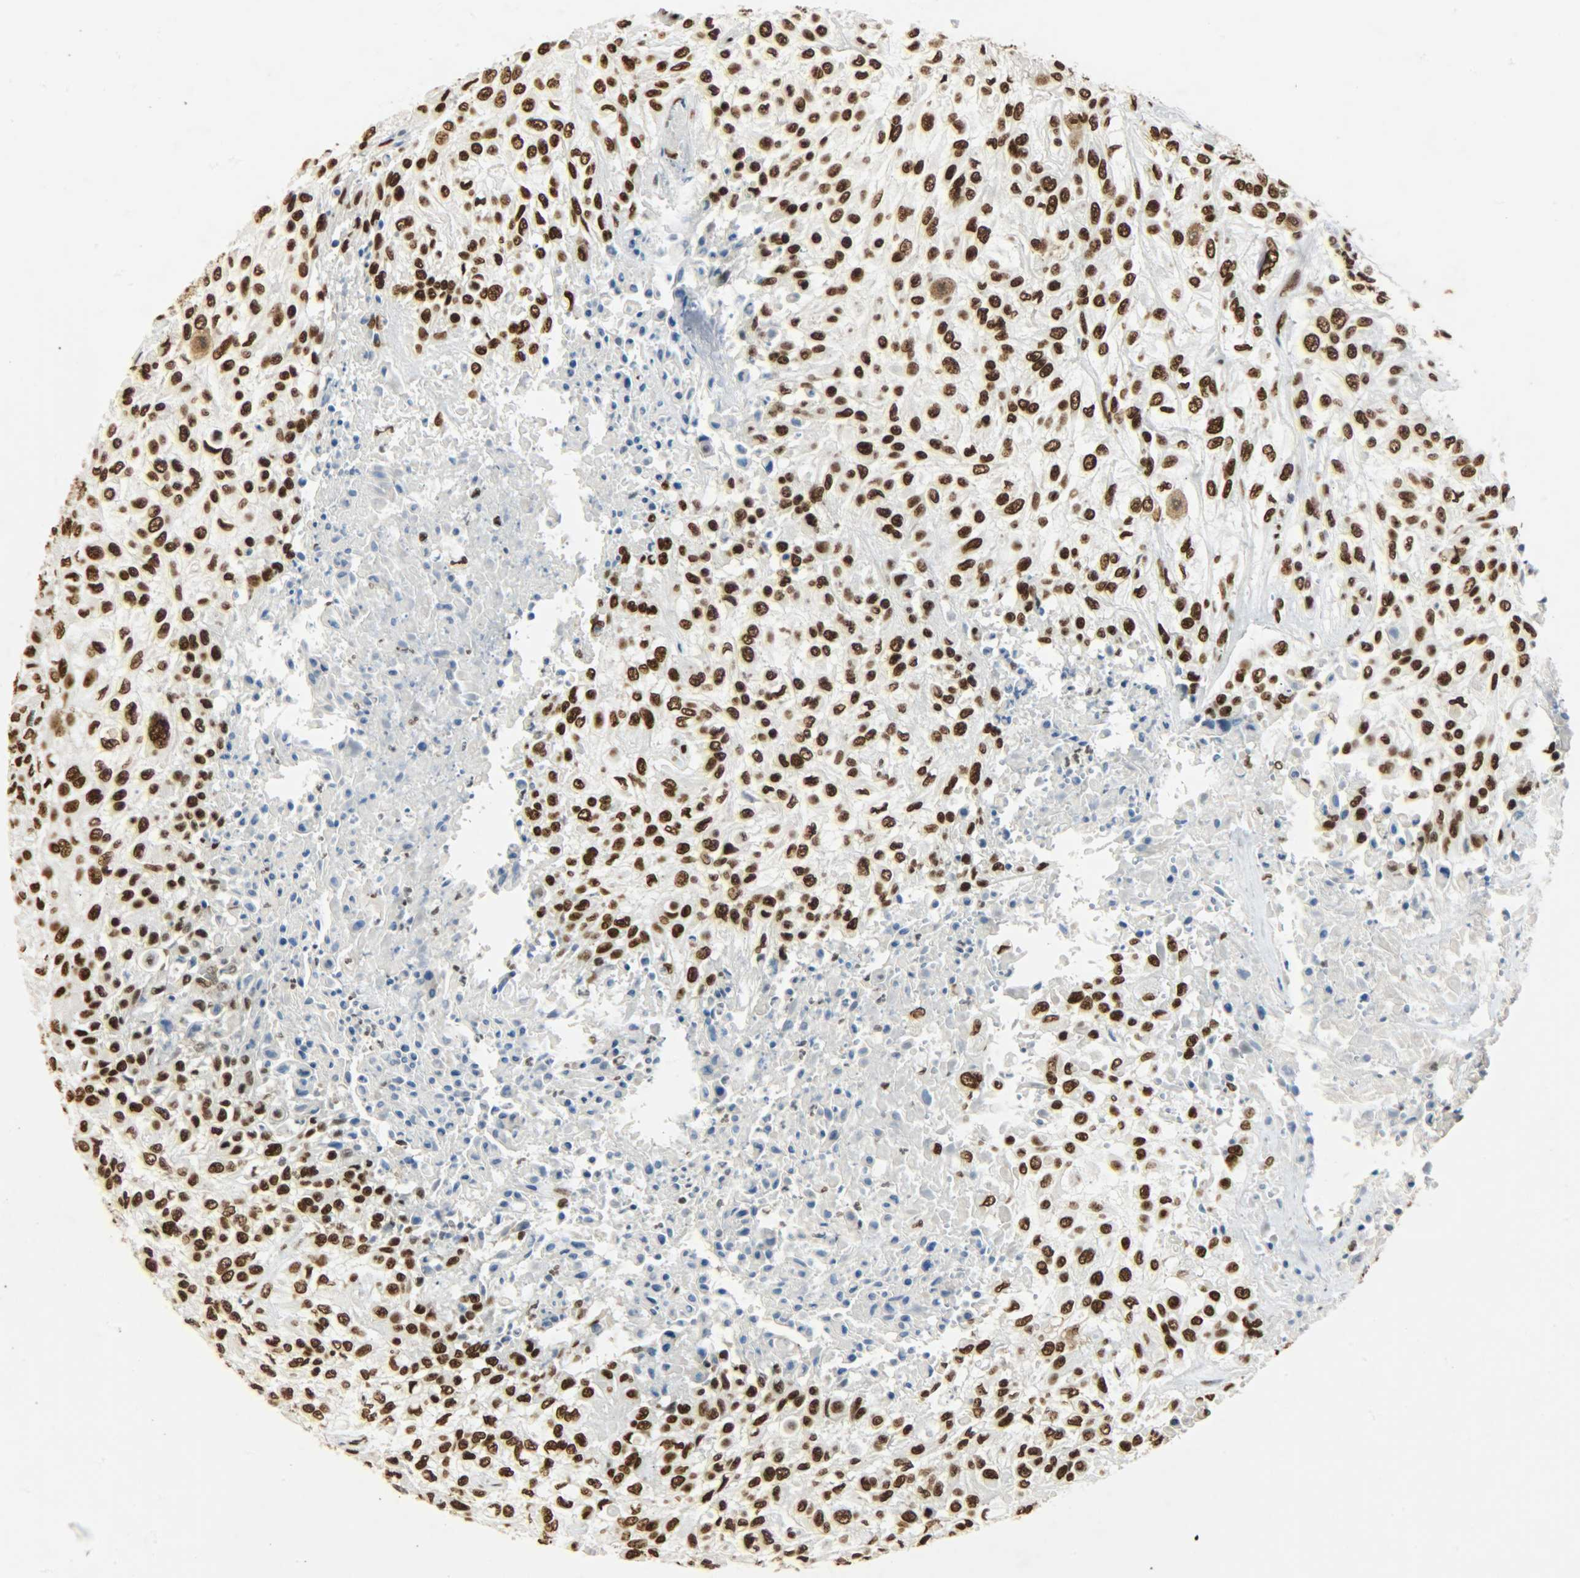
{"staining": {"intensity": "strong", "quantity": ">75%", "location": "nuclear"}, "tissue": "urothelial cancer", "cell_type": "Tumor cells", "image_type": "cancer", "snomed": [{"axis": "morphology", "description": "Urothelial carcinoma, High grade"}, {"axis": "topography", "description": "Urinary bladder"}], "caption": "Protein expression analysis of urothelial carcinoma (high-grade) exhibits strong nuclear staining in approximately >75% of tumor cells.", "gene": "KHDRBS1", "patient": {"sex": "male", "age": 57}}